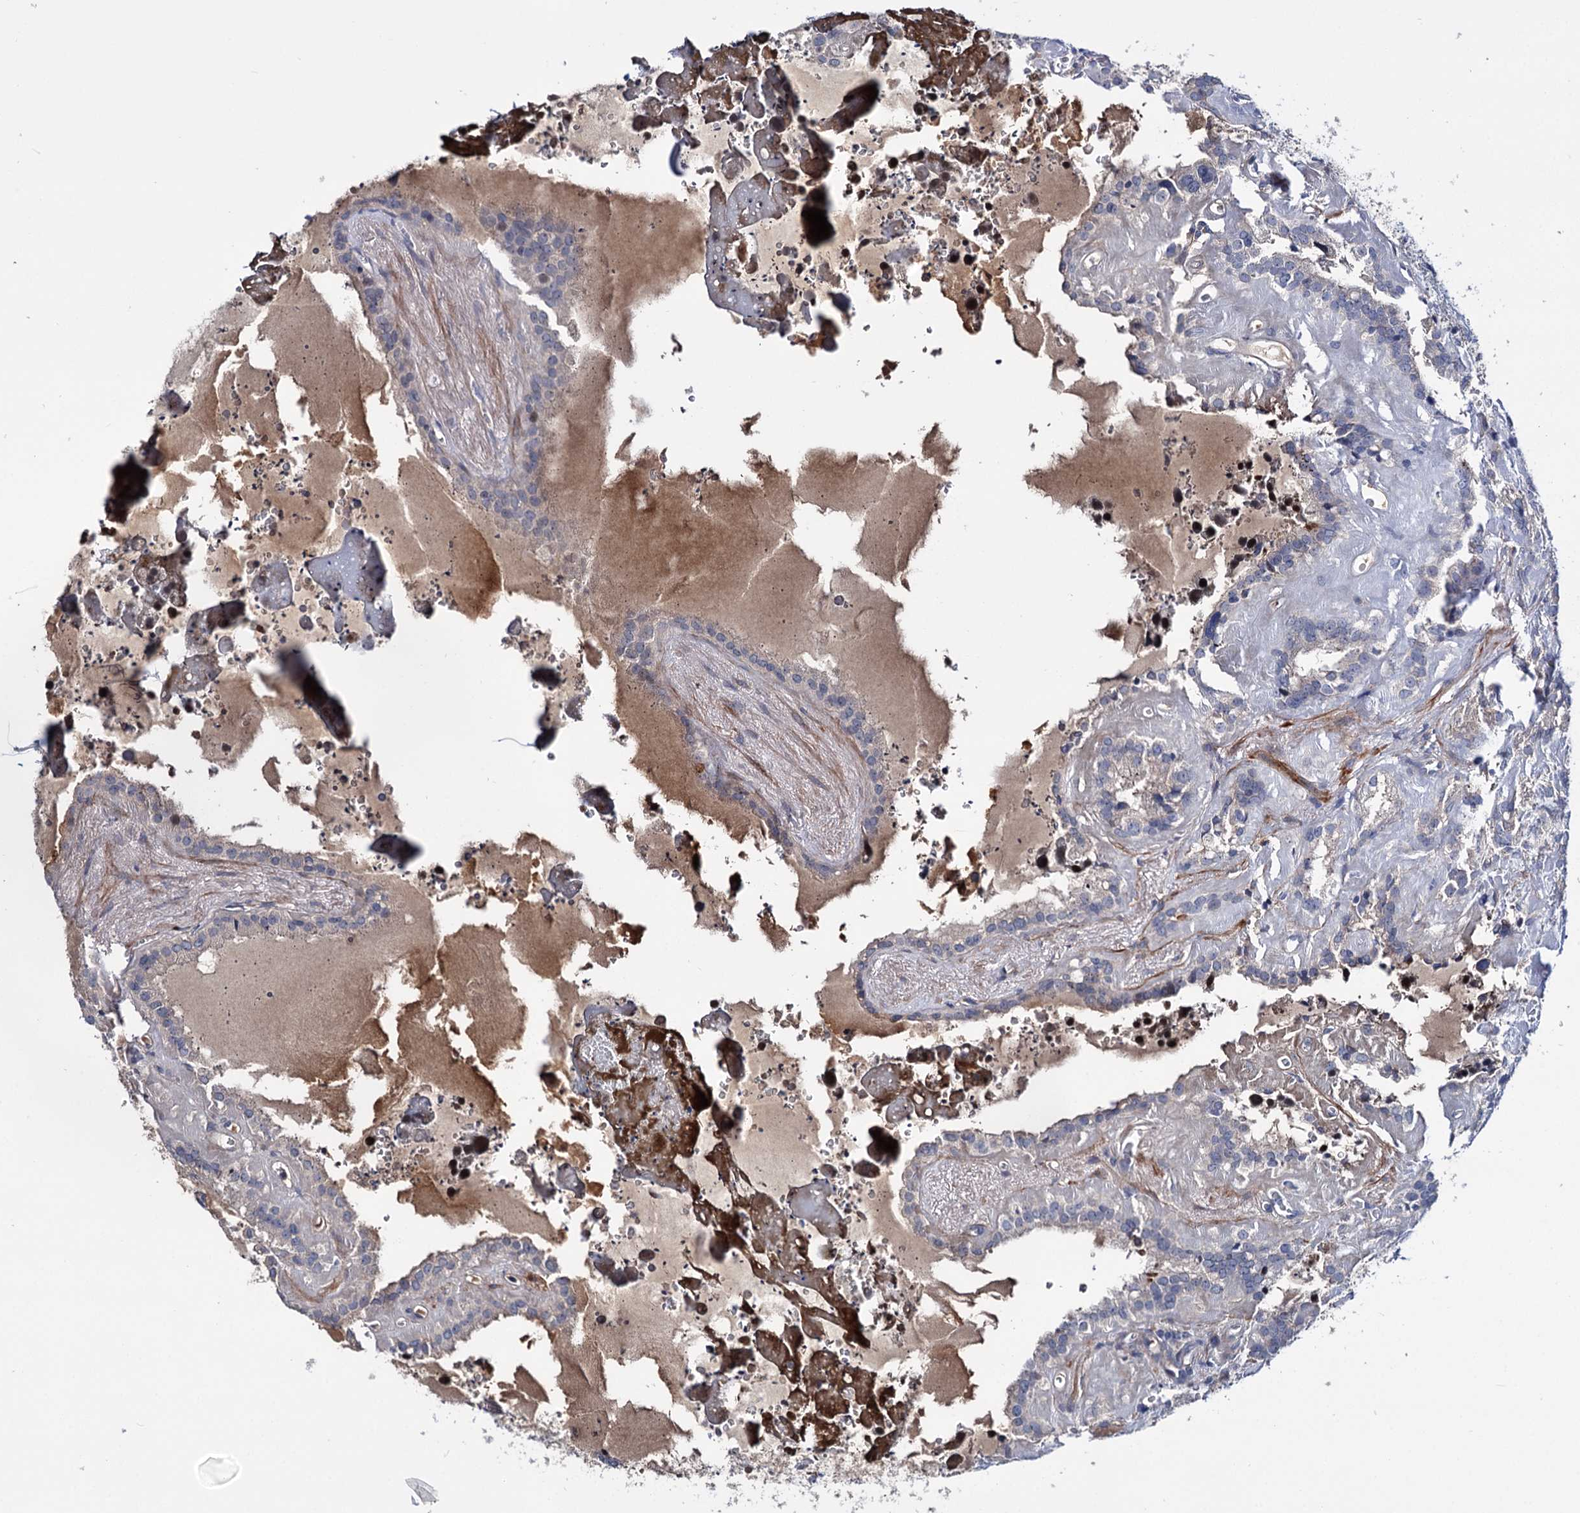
{"staining": {"intensity": "negative", "quantity": "none", "location": "none"}, "tissue": "seminal vesicle", "cell_type": "Glandular cells", "image_type": "normal", "snomed": [{"axis": "morphology", "description": "Normal tissue, NOS"}, {"axis": "topography", "description": "Prostate"}, {"axis": "topography", "description": "Seminal veicle"}], "caption": "This is an IHC photomicrograph of normal seminal vesicle. There is no staining in glandular cells.", "gene": "PPP1R32", "patient": {"sex": "male", "age": 59}}